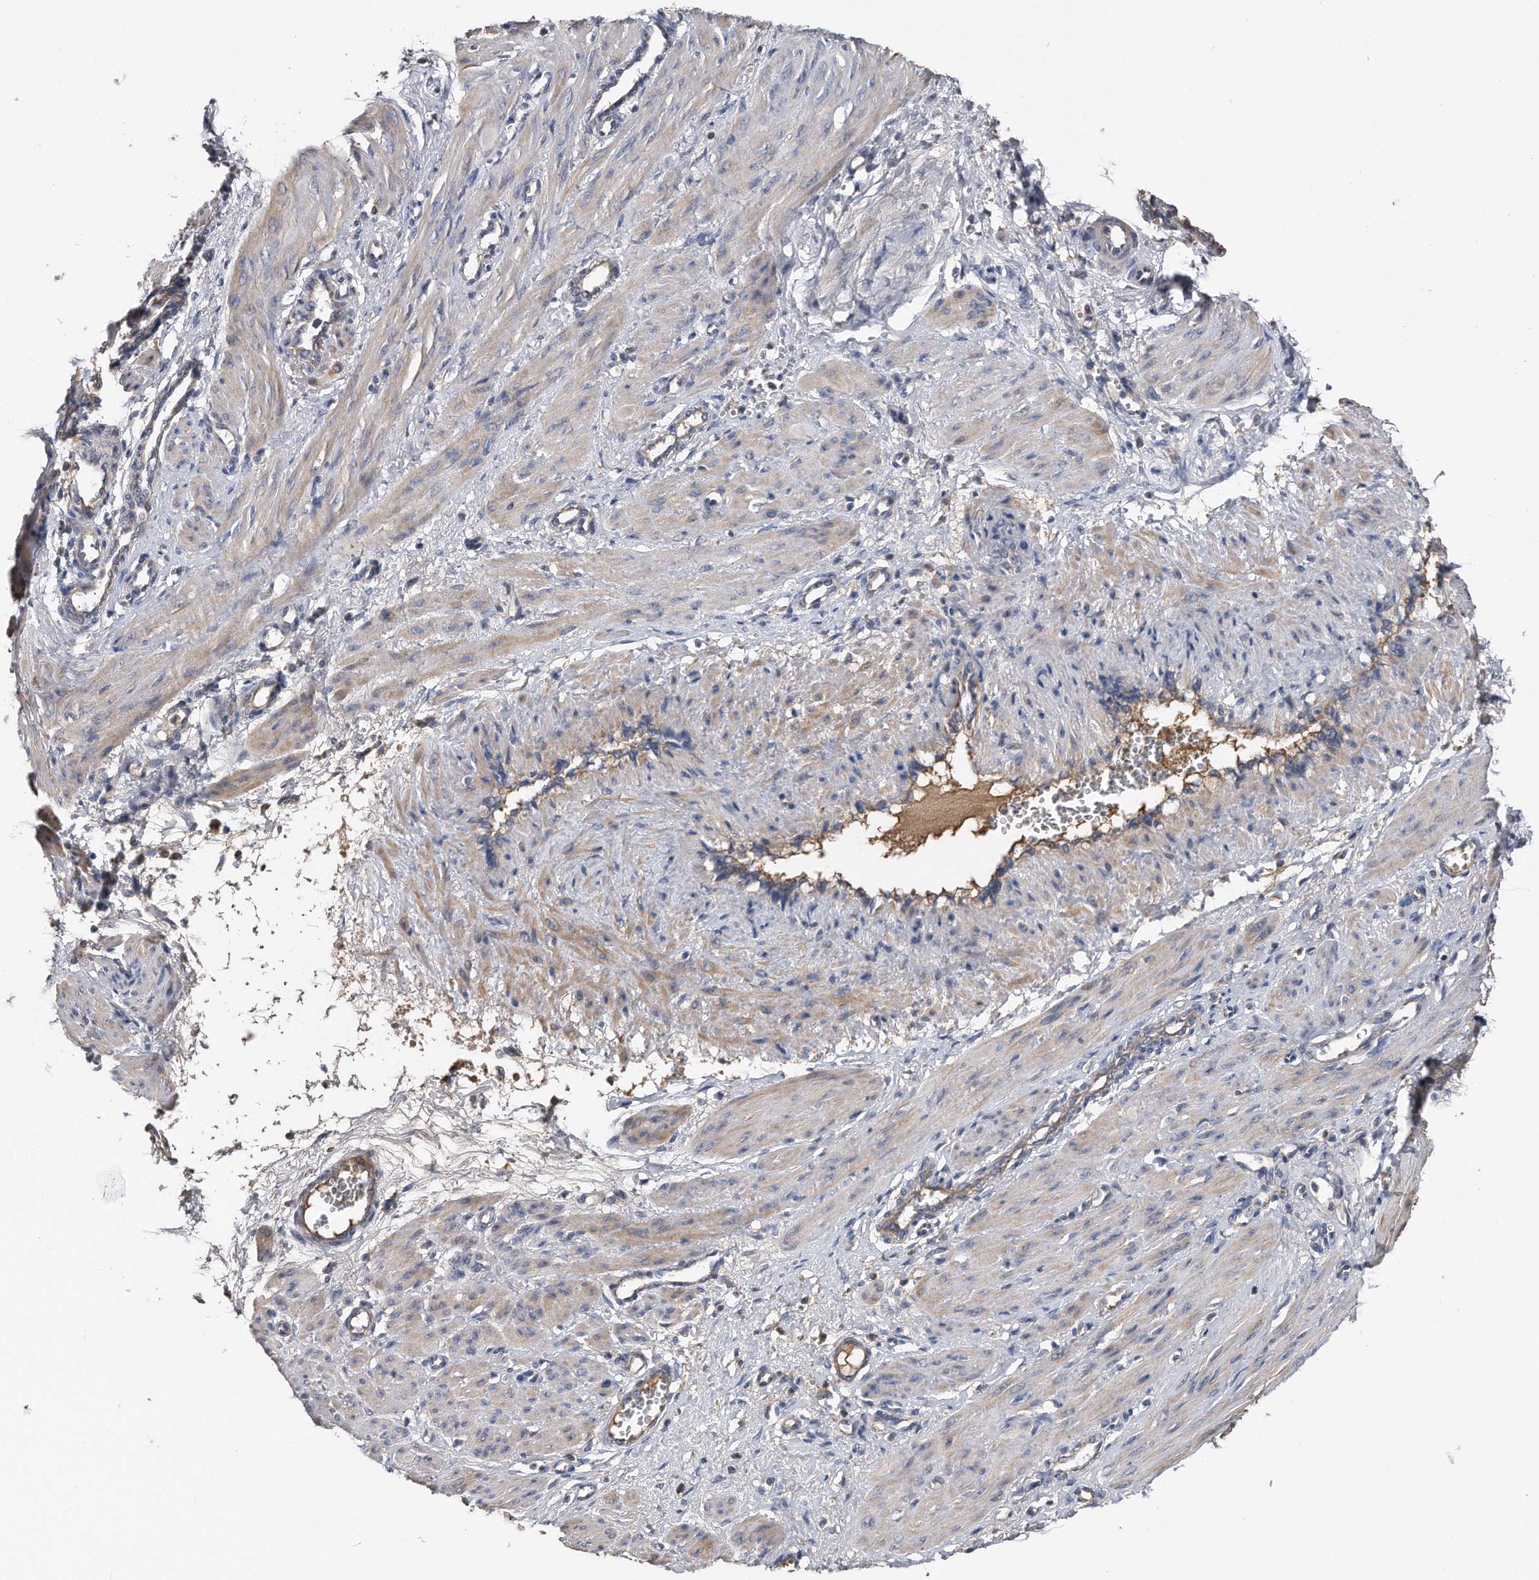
{"staining": {"intensity": "weak", "quantity": ">75%", "location": "cytoplasmic/membranous"}, "tissue": "smooth muscle", "cell_type": "Smooth muscle cells", "image_type": "normal", "snomed": [{"axis": "morphology", "description": "Normal tissue, NOS"}, {"axis": "topography", "description": "Endometrium"}], "caption": "This photomicrograph displays normal smooth muscle stained with immunohistochemistry (IHC) to label a protein in brown. The cytoplasmic/membranous of smooth muscle cells show weak positivity for the protein. Nuclei are counter-stained blue.", "gene": "KCND3", "patient": {"sex": "female", "age": 33}}